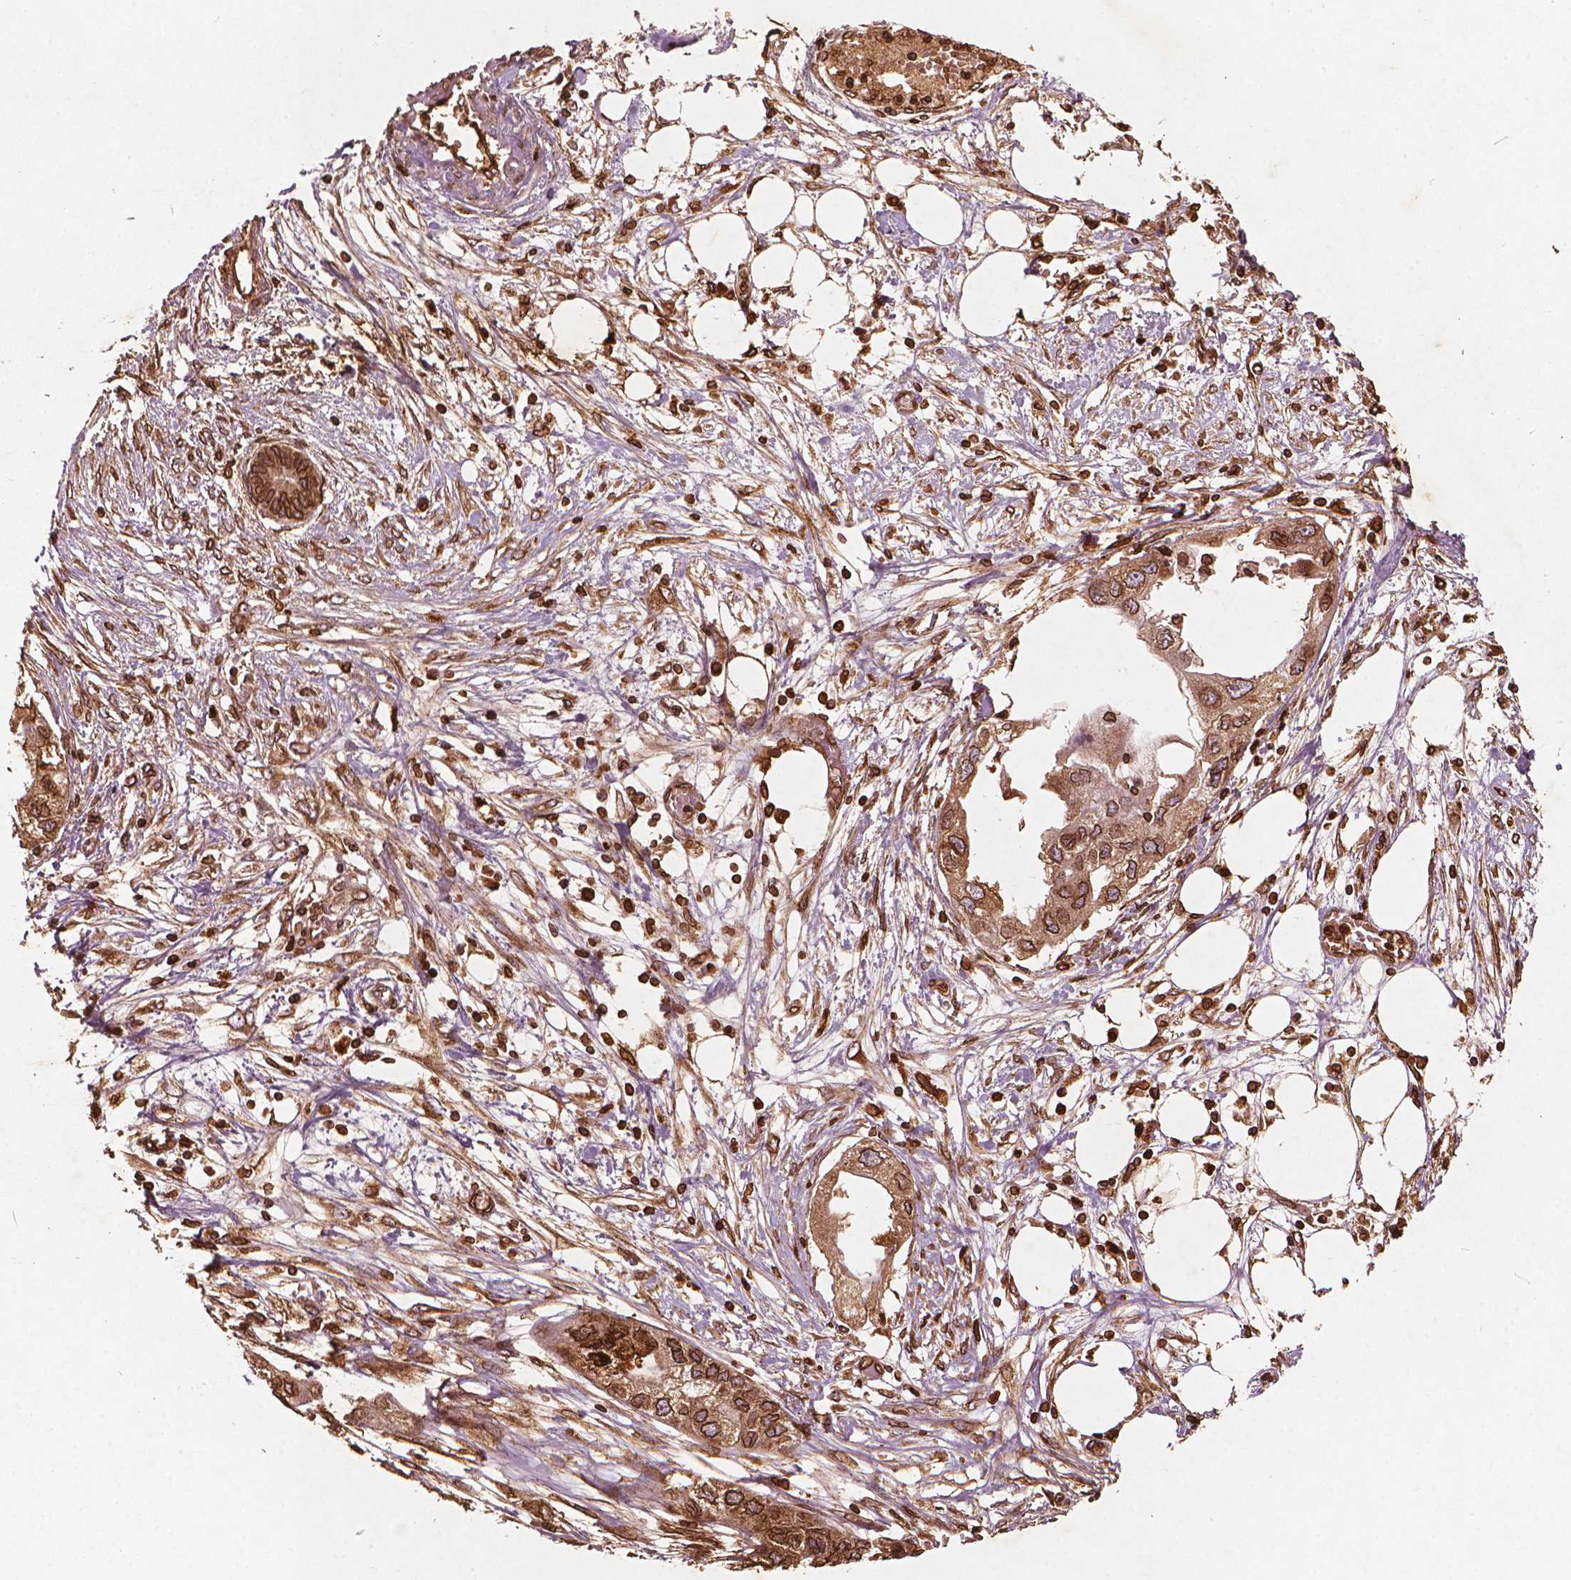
{"staining": {"intensity": "strong", "quantity": ">75%", "location": "cytoplasmic/membranous,nuclear"}, "tissue": "endometrial cancer", "cell_type": "Tumor cells", "image_type": "cancer", "snomed": [{"axis": "morphology", "description": "Adenocarcinoma, NOS"}, {"axis": "morphology", "description": "Adenocarcinoma, metastatic, NOS"}, {"axis": "topography", "description": "Adipose tissue"}, {"axis": "topography", "description": "Endometrium"}], "caption": "The image displays a brown stain indicating the presence of a protein in the cytoplasmic/membranous and nuclear of tumor cells in endometrial cancer (metastatic adenocarcinoma).", "gene": "LMNB1", "patient": {"sex": "female", "age": 67}}